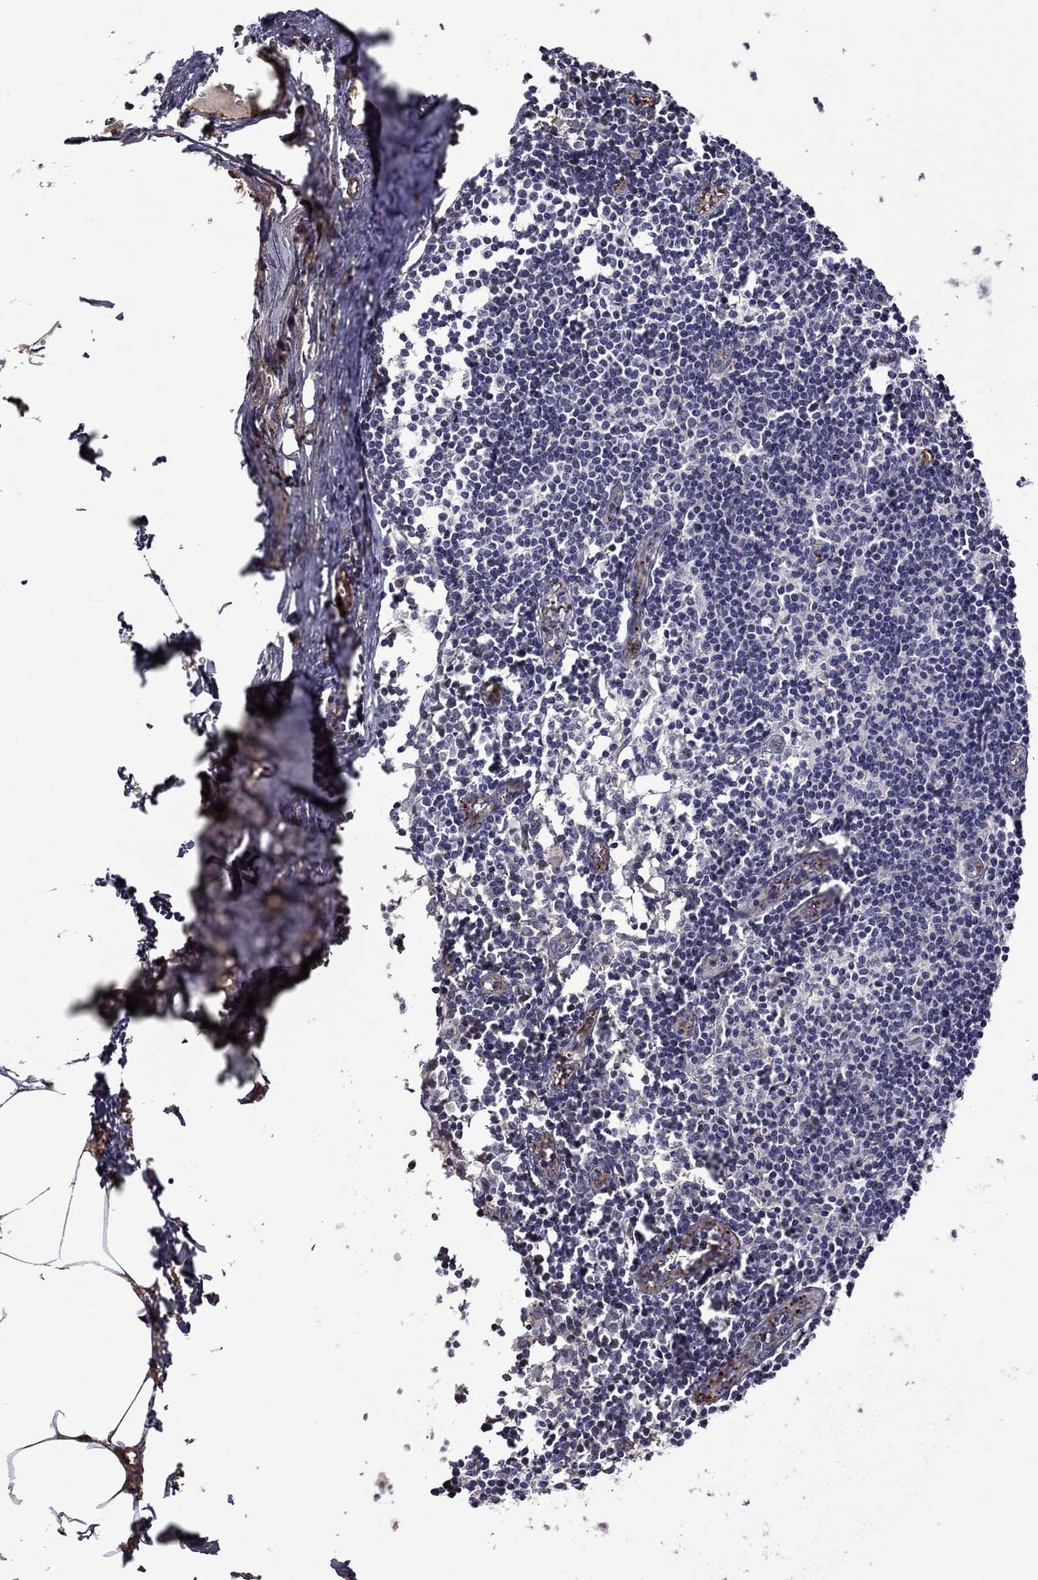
{"staining": {"intensity": "negative", "quantity": "none", "location": "none"}, "tissue": "lymph node", "cell_type": "Non-germinal center cells", "image_type": "normal", "snomed": [{"axis": "morphology", "description": "Normal tissue, NOS"}, {"axis": "topography", "description": "Lymph node"}], "caption": "Benign lymph node was stained to show a protein in brown. There is no significant positivity in non-germinal center cells. (Brightfield microscopy of DAB (3,3'-diaminobenzidine) IHC at high magnification).", "gene": "SLITRK1", "patient": {"sex": "male", "age": 59}}